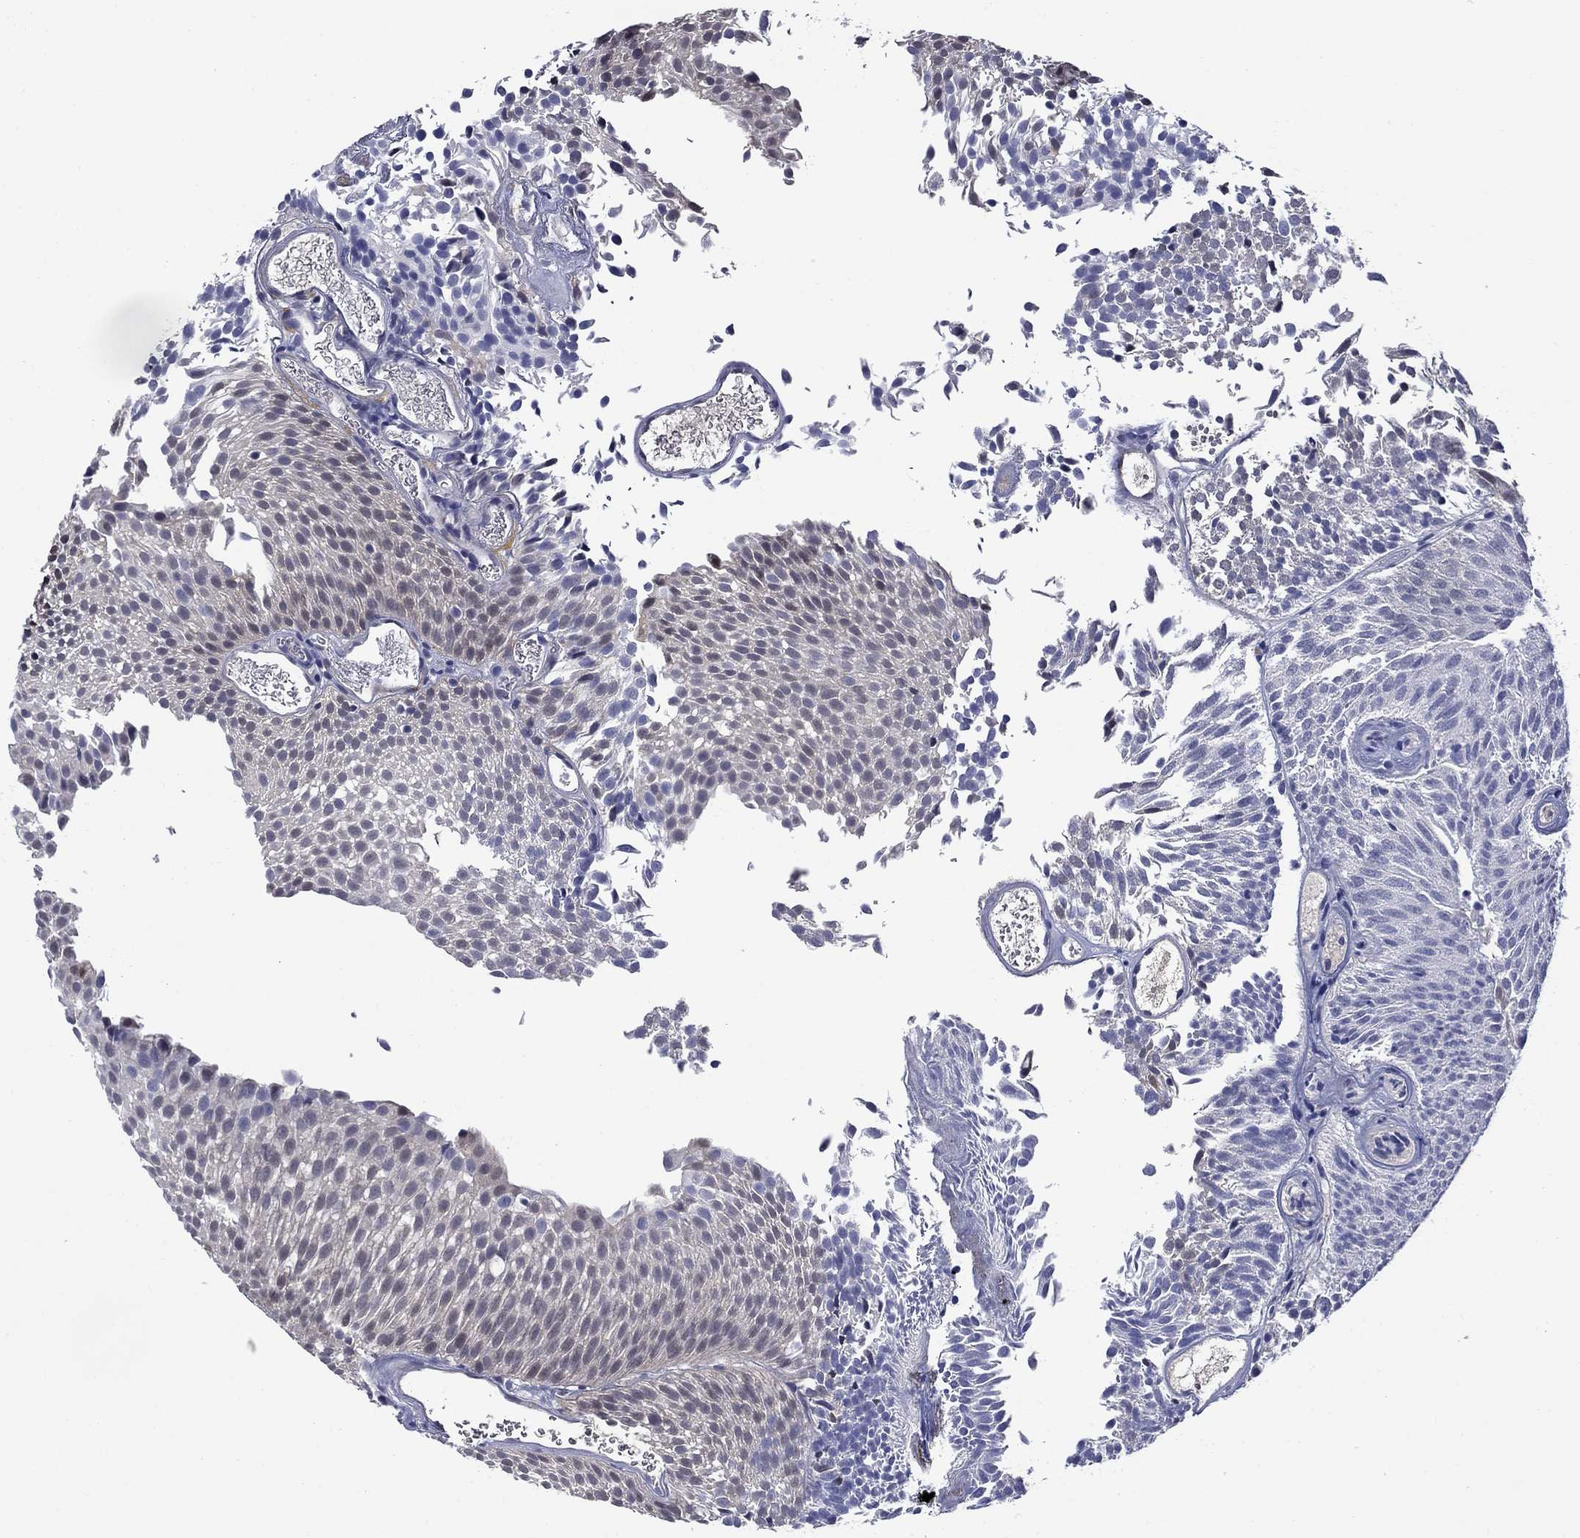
{"staining": {"intensity": "negative", "quantity": "none", "location": "none"}, "tissue": "urothelial cancer", "cell_type": "Tumor cells", "image_type": "cancer", "snomed": [{"axis": "morphology", "description": "Urothelial carcinoma, Low grade"}, {"axis": "topography", "description": "Urinary bladder"}], "caption": "A histopathology image of urothelial cancer stained for a protein shows no brown staining in tumor cells.", "gene": "DDTL", "patient": {"sex": "male", "age": 52}}